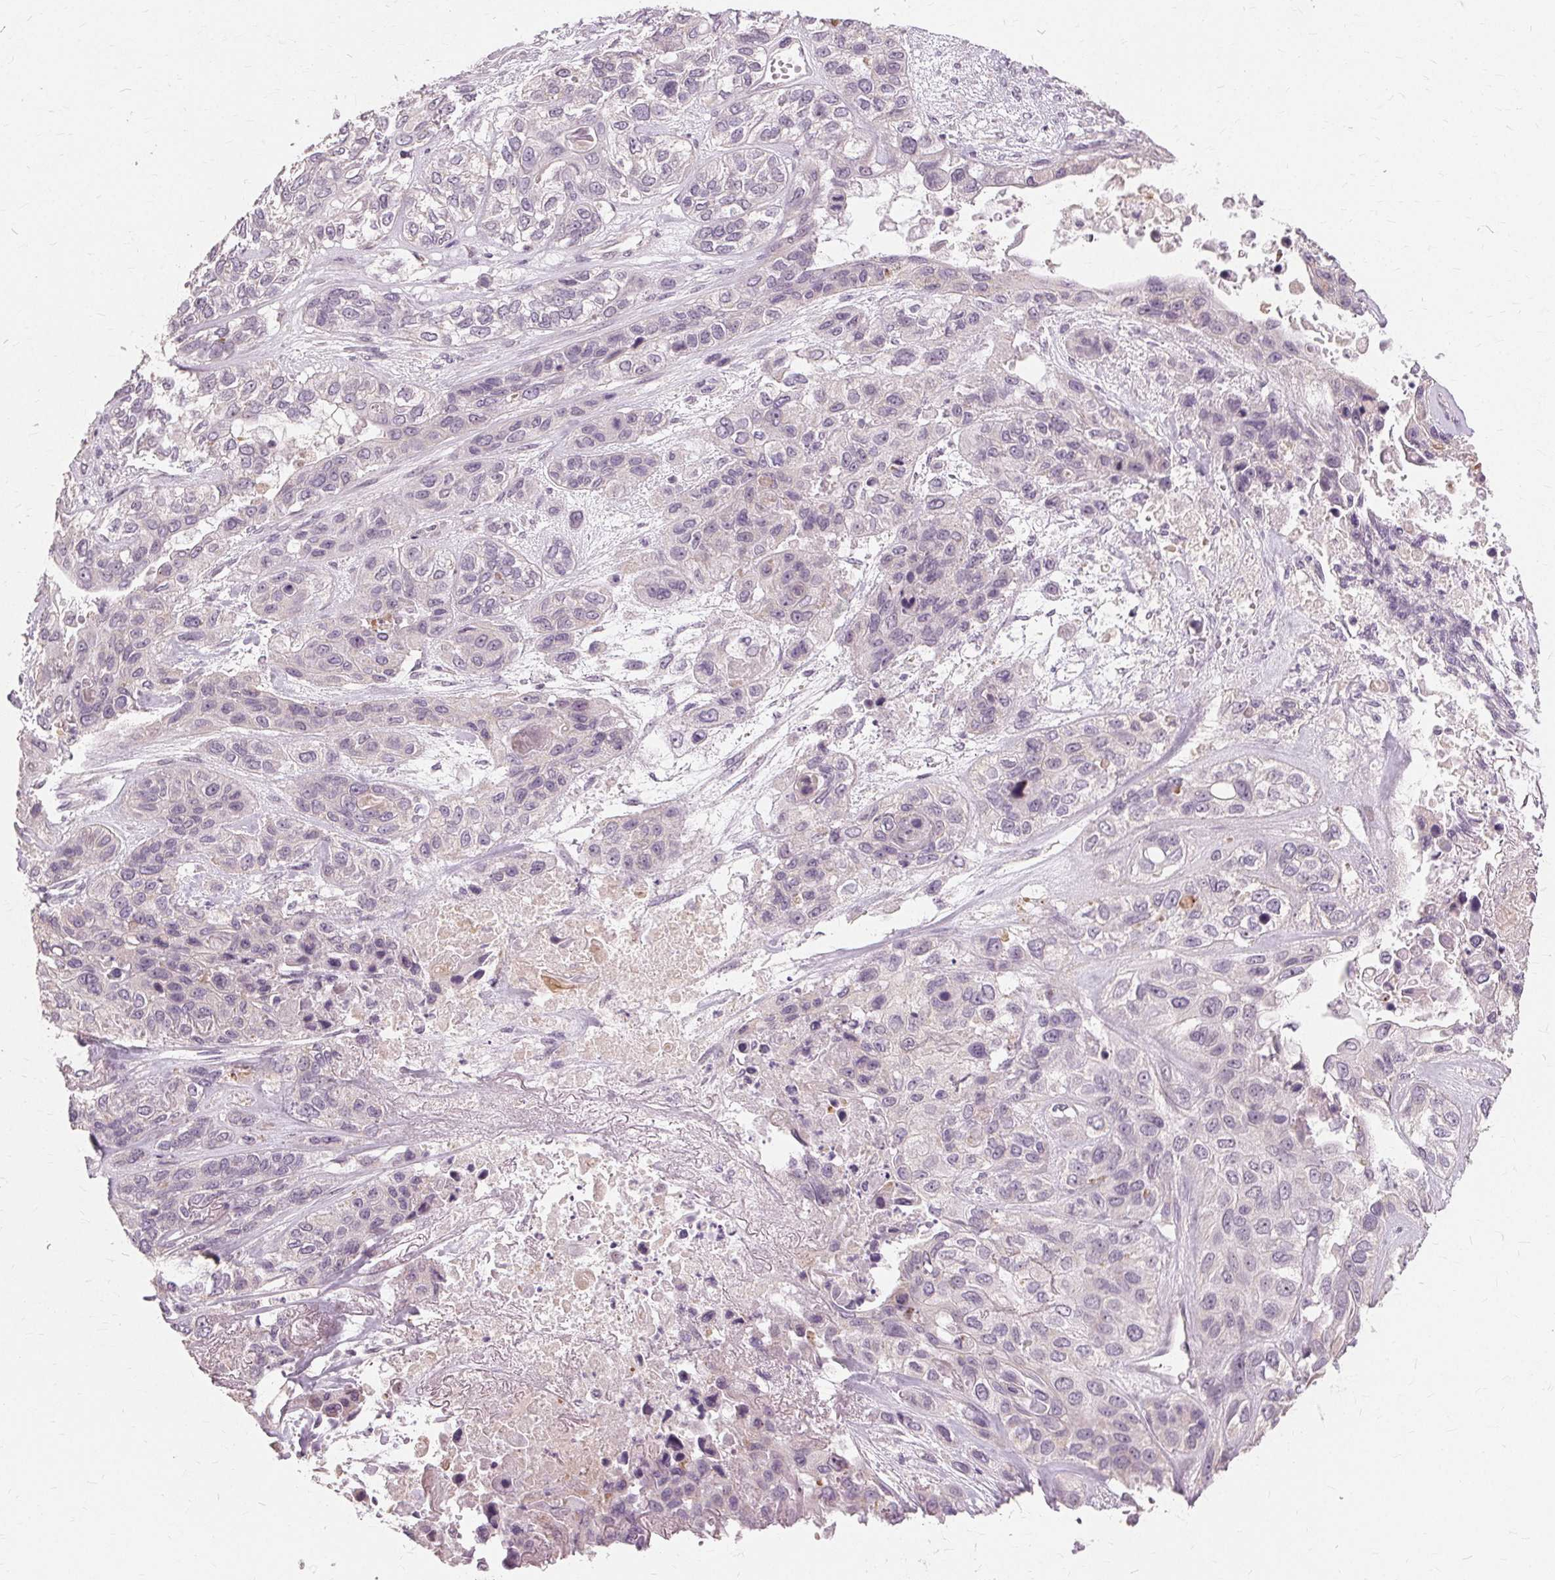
{"staining": {"intensity": "negative", "quantity": "none", "location": "none"}, "tissue": "lung cancer", "cell_type": "Tumor cells", "image_type": "cancer", "snomed": [{"axis": "morphology", "description": "Squamous cell carcinoma, NOS"}, {"axis": "topography", "description": "Lung"}], "caption": "IHC photomicrograph of neoplastic tissue: squamous cell carcinoma (lung) stained with DAB (3,3'-diaminobenzidine) exhibits no significant protein staining in tumor cells.", "gene": "SIGLEC6", "patient": {"sex": "female", "age": 70}}